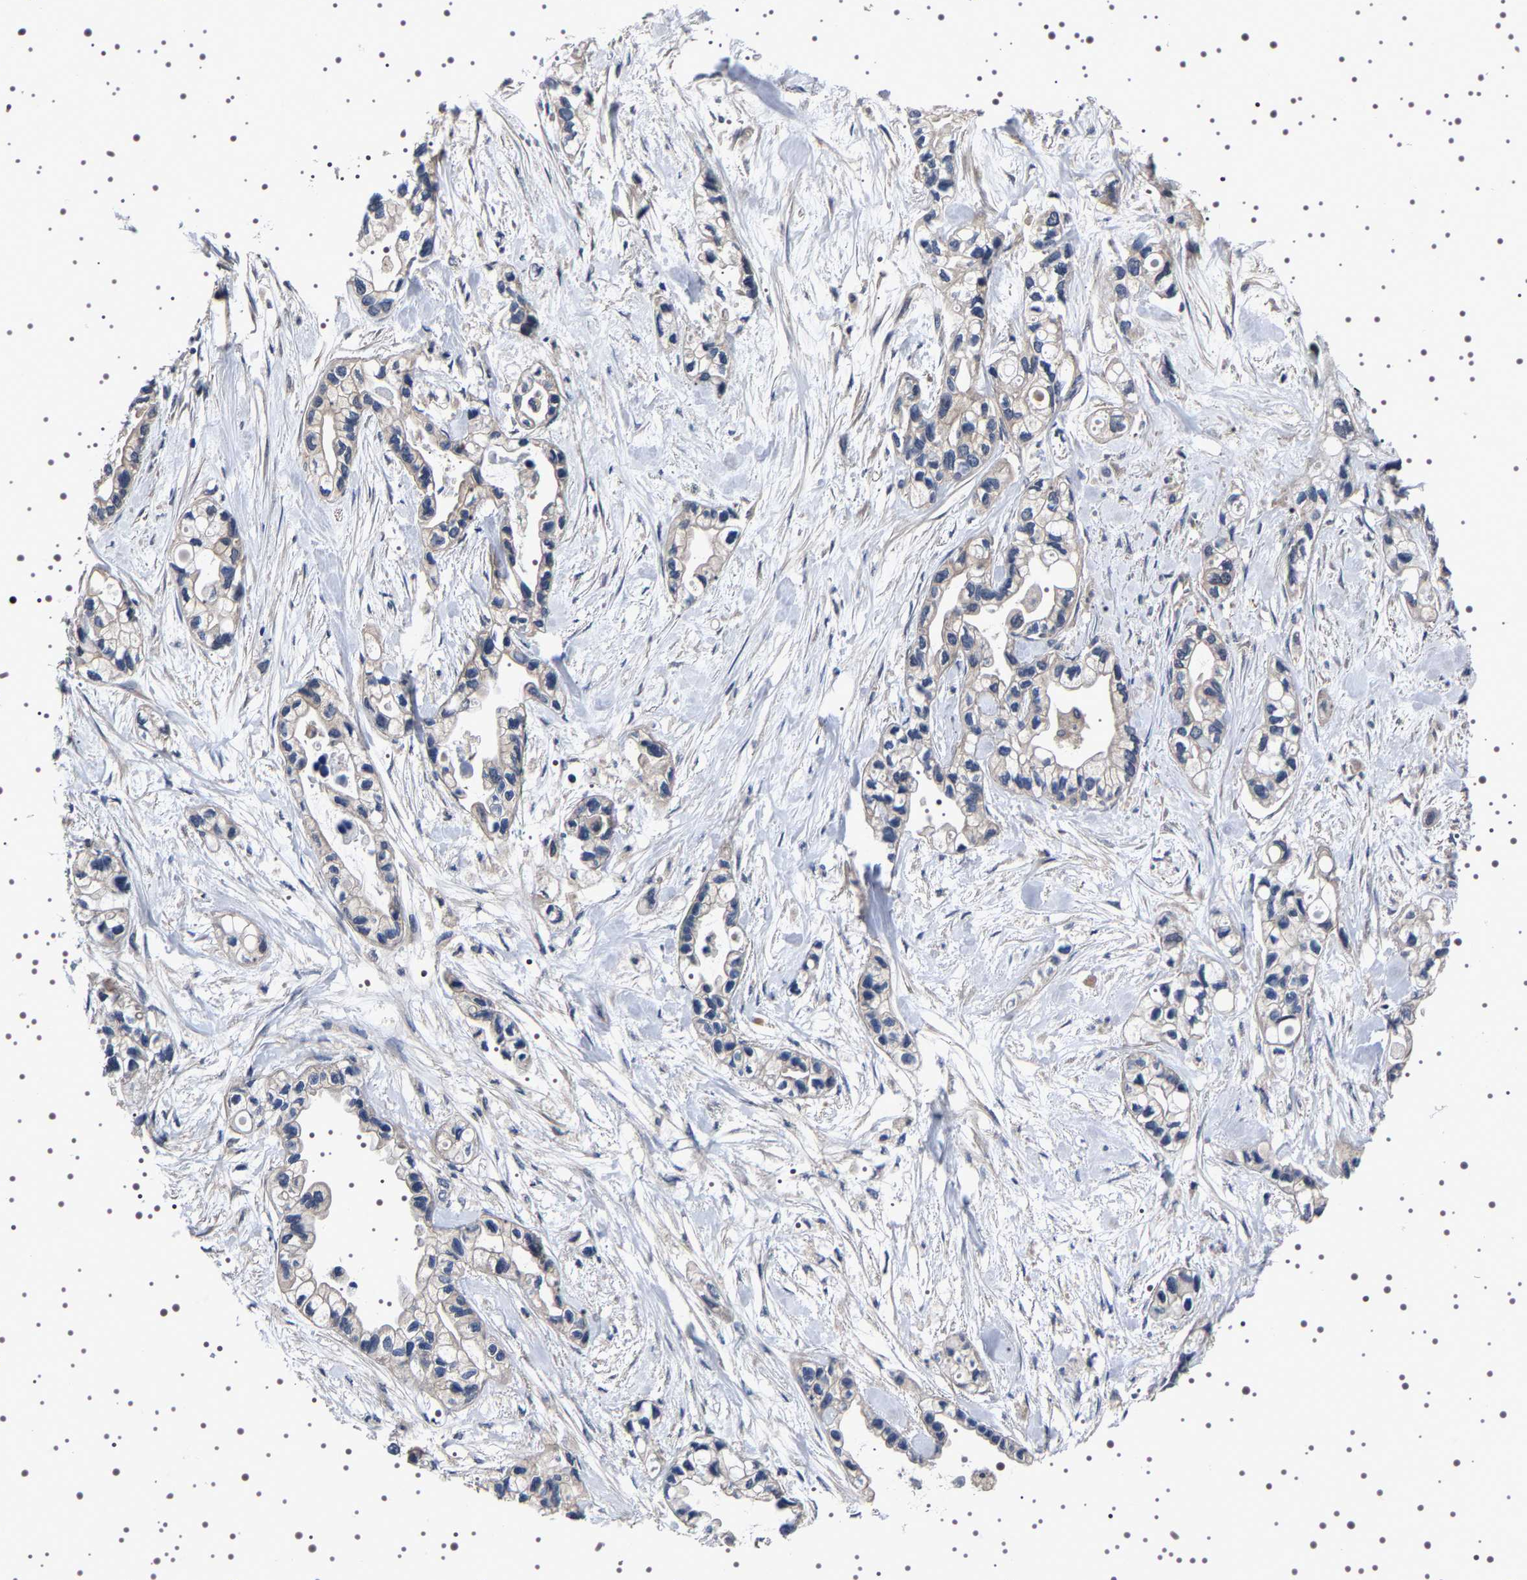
{"staining": {"intensity": "weak", "quantity": "25%-75%", "location": "cytoplasmic/membranous"}, "tissue": "pancreatic cancer", "cell_type": "Tumor cells", "image_type": "cancer", "snomed": [{"axis": "morphology", "description": "Adenocarcinoma, NOS"}, {"axis": "topography", "description": "Pancreas"}], "caption": "Brown immunohistochemical staining in pancreatic adenocarcinoma reveals weak cytoplasmic/membranous positivity in approximately 25%-75% of tumor cells. Using DAB (brown) and hematoxylin (blue) stains, captured at high magnification using brightfield microscopy.", "gene": "TARBP1", "patient": {"sex": "female", "age": 77}}